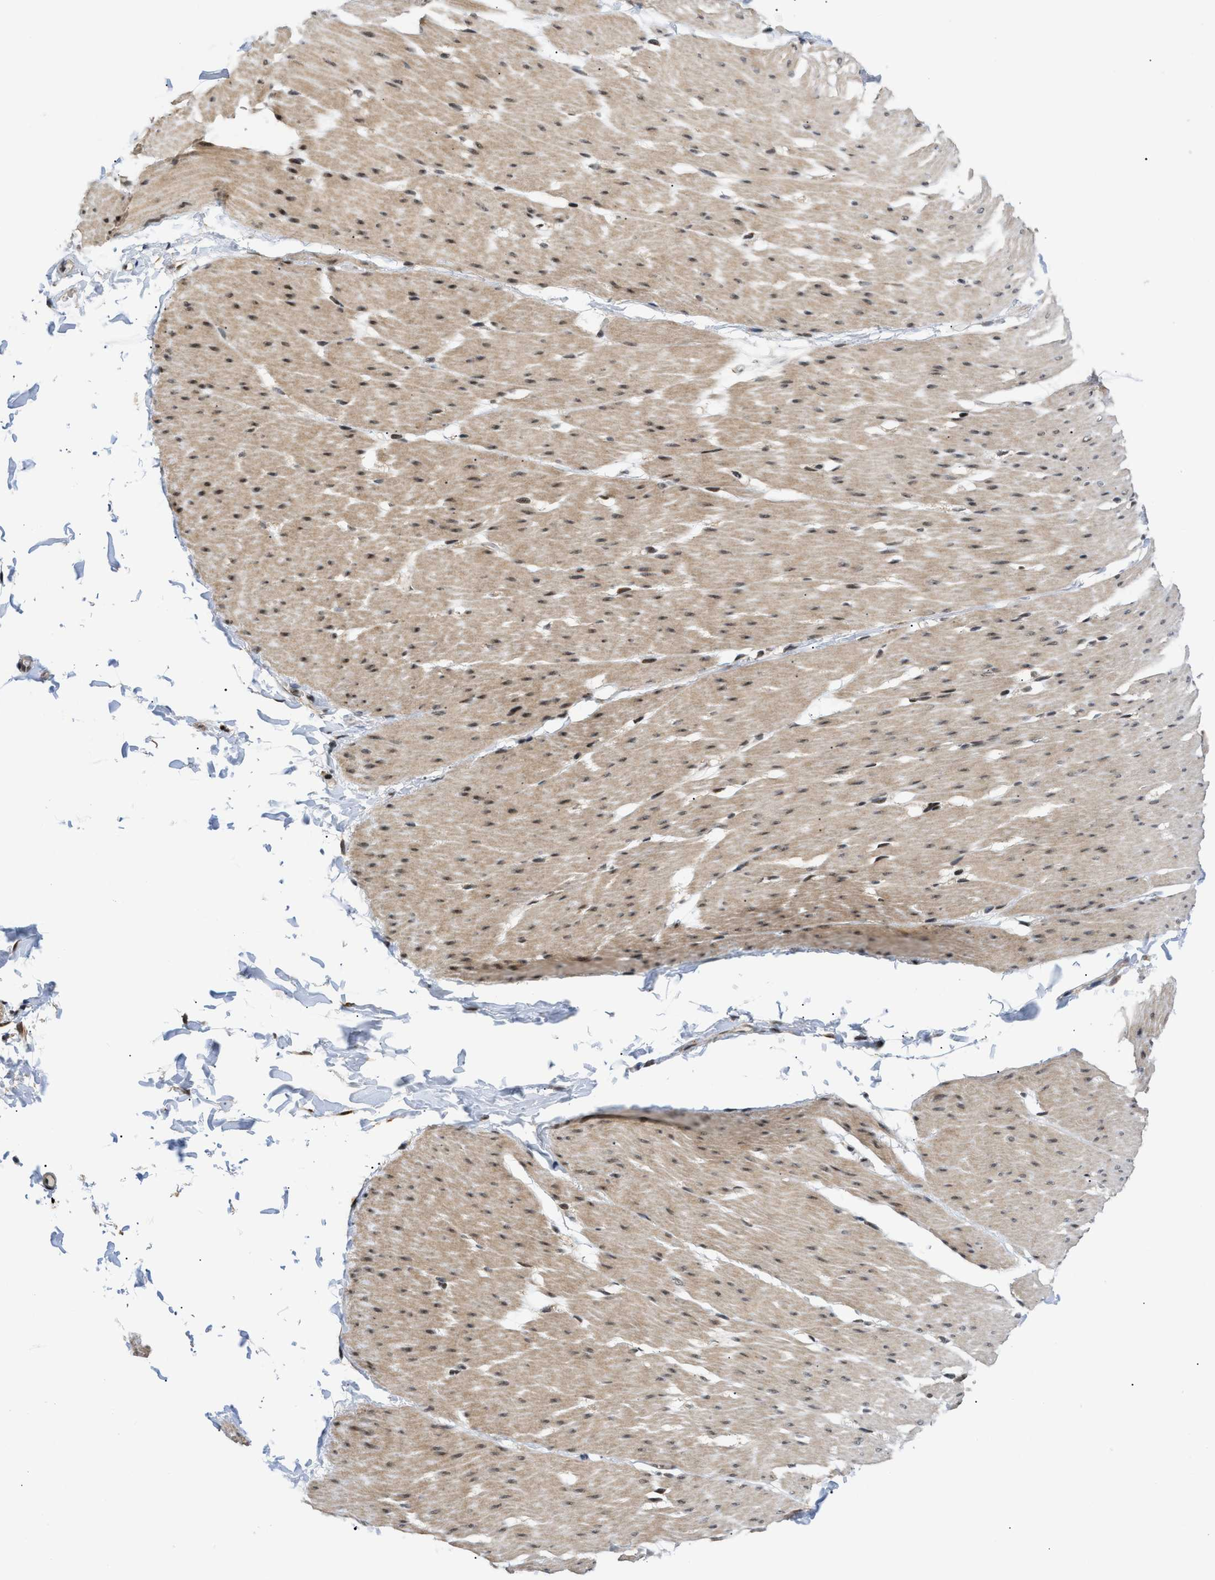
{"staining": {"intensity": "weak", "quantity": "25%-75%", "location": "cytoplasmic/membranous"}, "tissue": "smooth muscle", "cell_type": "Smooth muscle cells", "image_type": "normal", "snomed": [{"axis": "morphology", "description": "Normal tissue, NOS"}, {"axis": "topography", "description": "Smooth muscle"}, {"axis": "topography", "description": "Colon"}], "caption": "The image reveals immunohistochemical staining of benign smooth muscle. There is weak cytoplasmic/membranous expression is identified in about 25%-75% of smooth muscle cells.", "gene": "ZBTB11", "patient": {"sex": "male", "age": 67}}